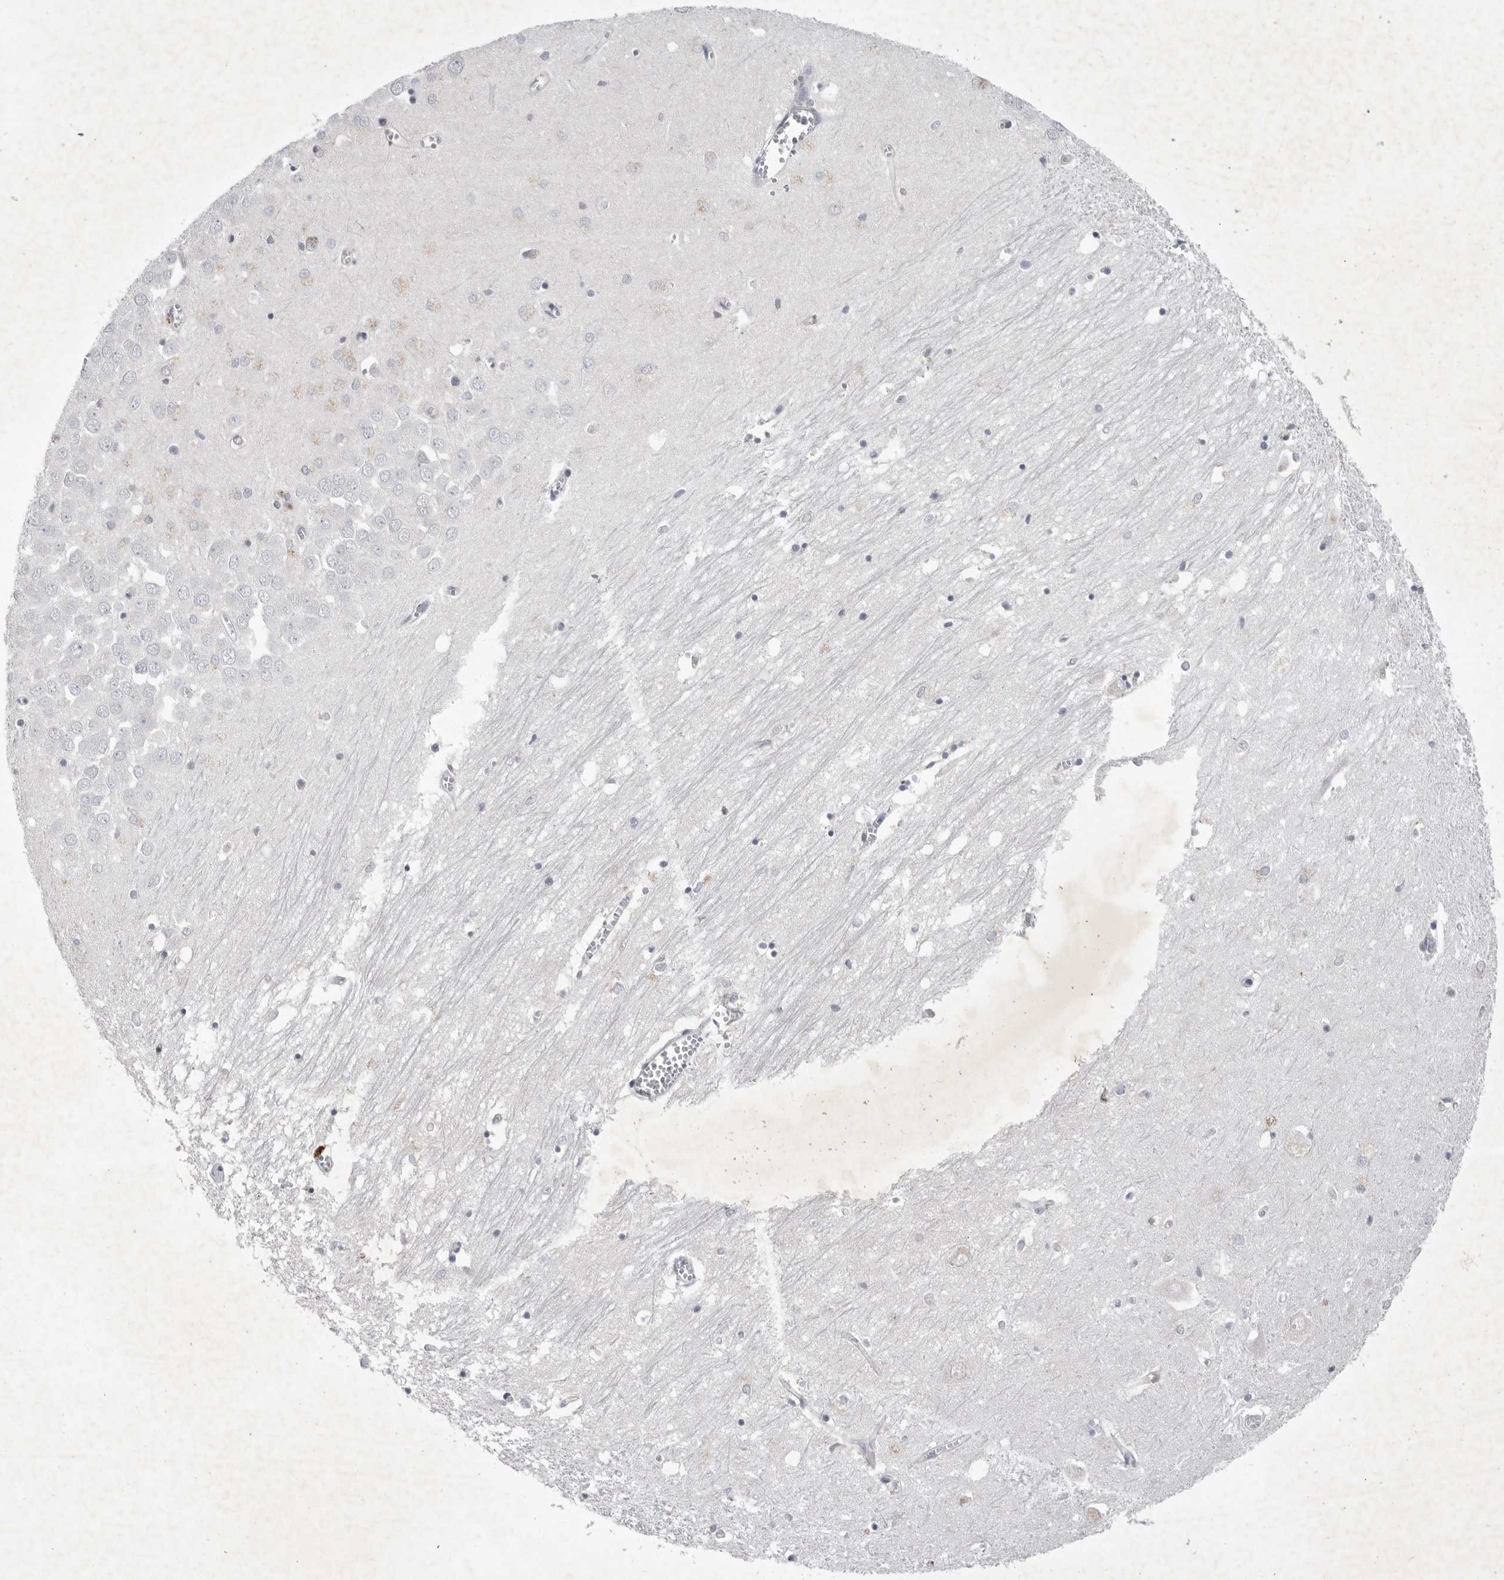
{"staining": {"intensity": "negative", "quantity": "none", "location": "none"}, "tissue": "hippocampus", "cell_type": "Glial cells", "image_type": "normal", "snomed": [{"axis": "morphology", "description": "Normal tissue, NOS"}, {"axis": "topography", "description": "Hippocampus"}], "caption": "IHC of benign human hippocampus shows no expression in glial cells.", "gene": "SIGLEC10", "patient": {"sex": "male", "age": 70}}